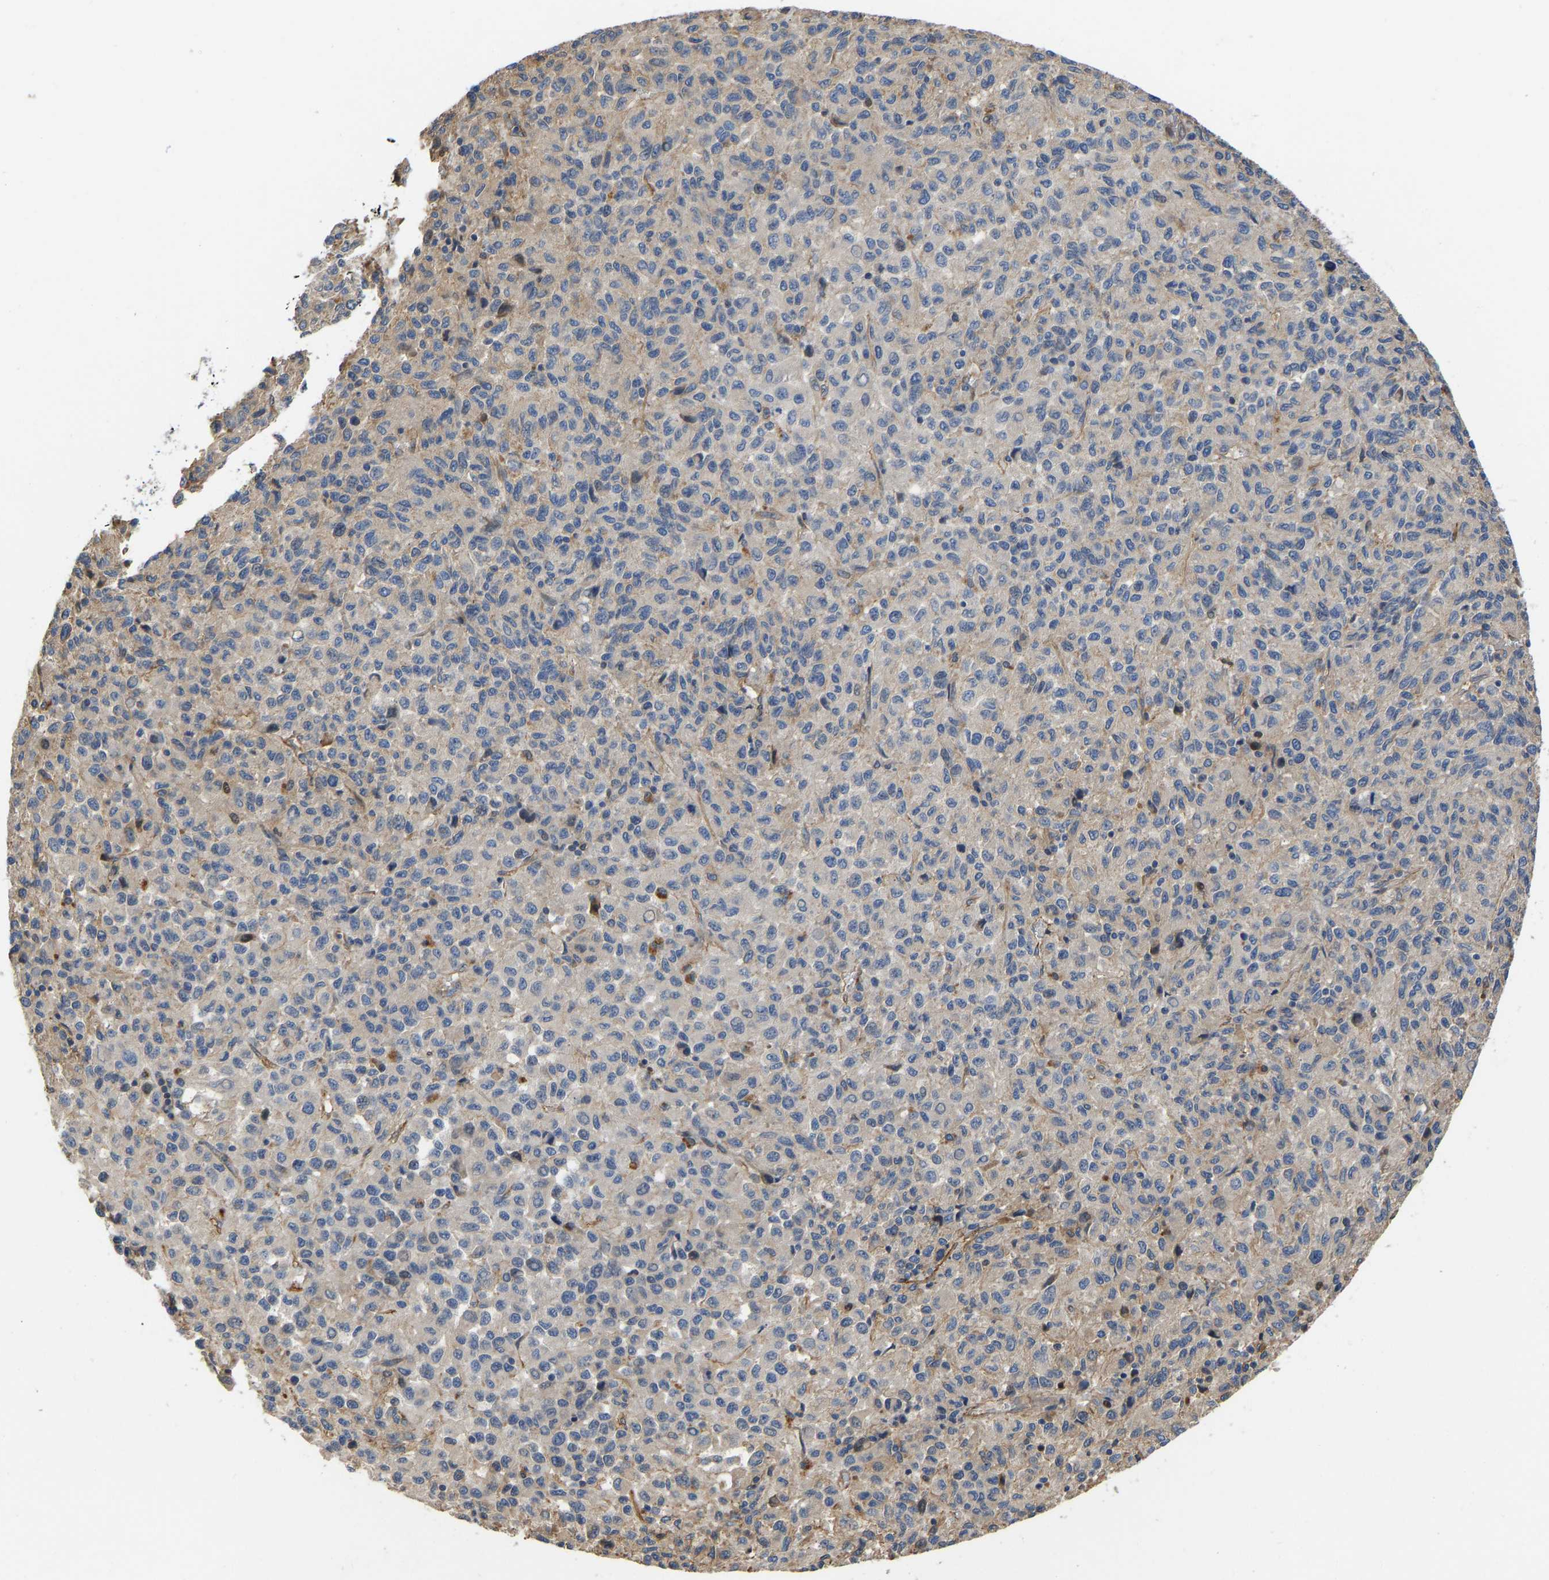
{"staining": {"intensity": "negative", "quantity": "none", "location": "none"}, "tissue": "melanoma", "cell_type": "Tumor cells", "image_type": "cancer", "snomed": [{"axis": "morphology", "description": "Malignant melanoma, Metastatic site"}, {"axis": "topography", "description": "Lung"}], "caption": "A micrograph of human malignant melanoma (metastatic site) is negative for staining in tumor cells.", "gene": "ELMO2", "patient": {"sex": "male", "age": 64}}